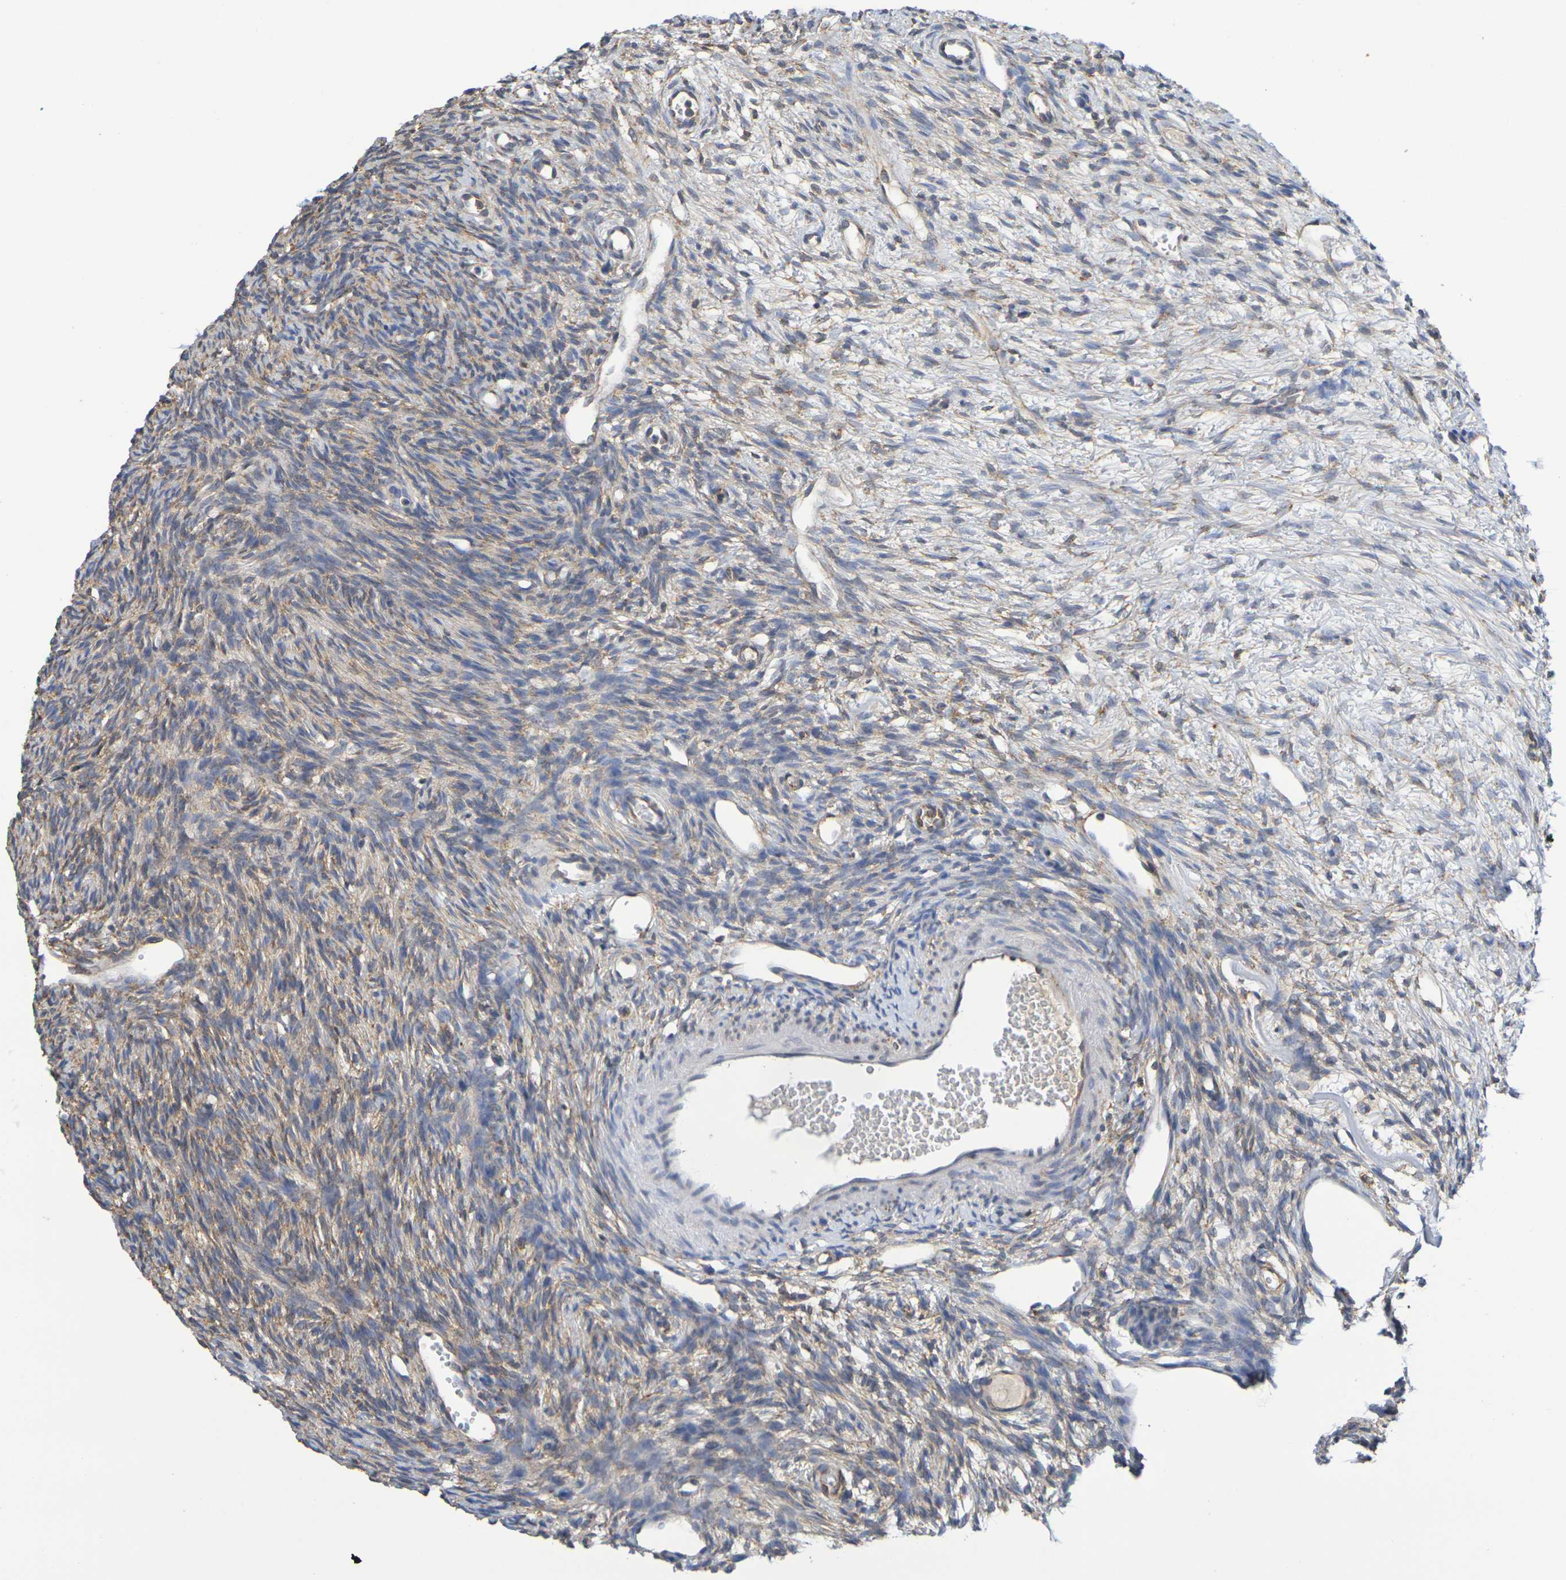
{"staining": {"intensity": "moderate", "quantity": "25%-75%", "location": "cytoplasmic/membranous"}, "tissue": "ovary", "cell_type": "Ovarian stroma cells", "image_type": "normal", "snomed": [{"axis": "morphology", "description": "Normal tissue, NOS"}, {"axis": "topography", "description": "Ovary"}], "caption": "Normal ovary was stained to show a protein in brown. There is medium levels of moderate cytoplasmic/membranous positivity in about 25%-75% of ovarian stroma cells. (Brightfield microscopy of DAB IHC at high magnification).", "gene": "CHRNB1", "patient": {"sex": "female", "age": 33}}